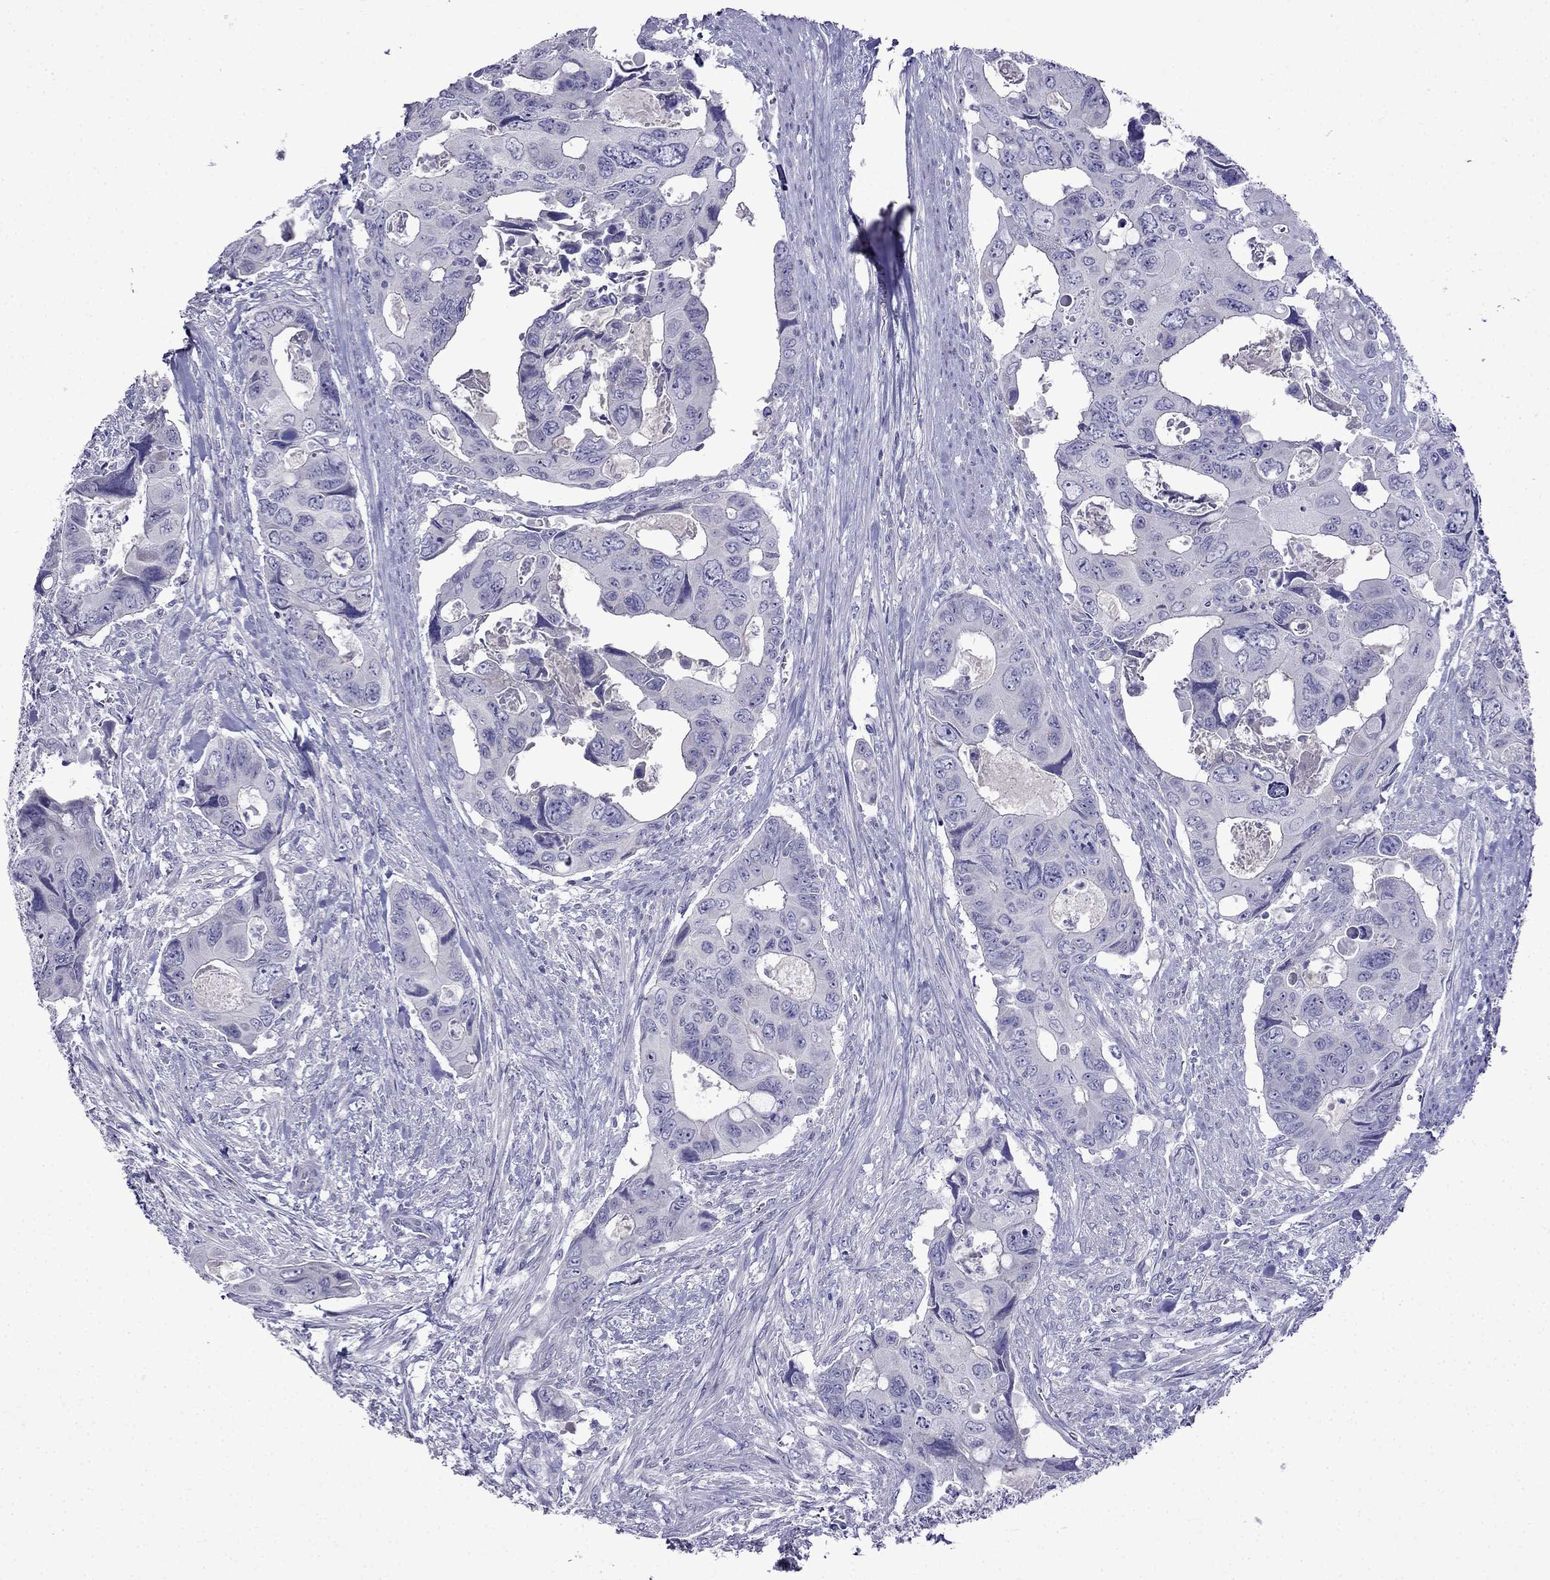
{"staining": {"intensity": "negative", "quantity": "none", "location": "none"}, "tissue": "colorectal cancer", "cell_type": "Tumor cells", "image_type": "cancer", "snomed": [{"axis": "morphology", "description": "Adenocarcinoma, NOS"}, {"axis": "topography", "description": "Rectum"}], "caption": "DAB (3,3'-diaminobenzidine) immunohistochemical staining of colorectal adenocarcinoma demonstrates no significant positivity in tumor cells.", "gene": "PATE1", "patient": {"sex": "male", "age": 62}}